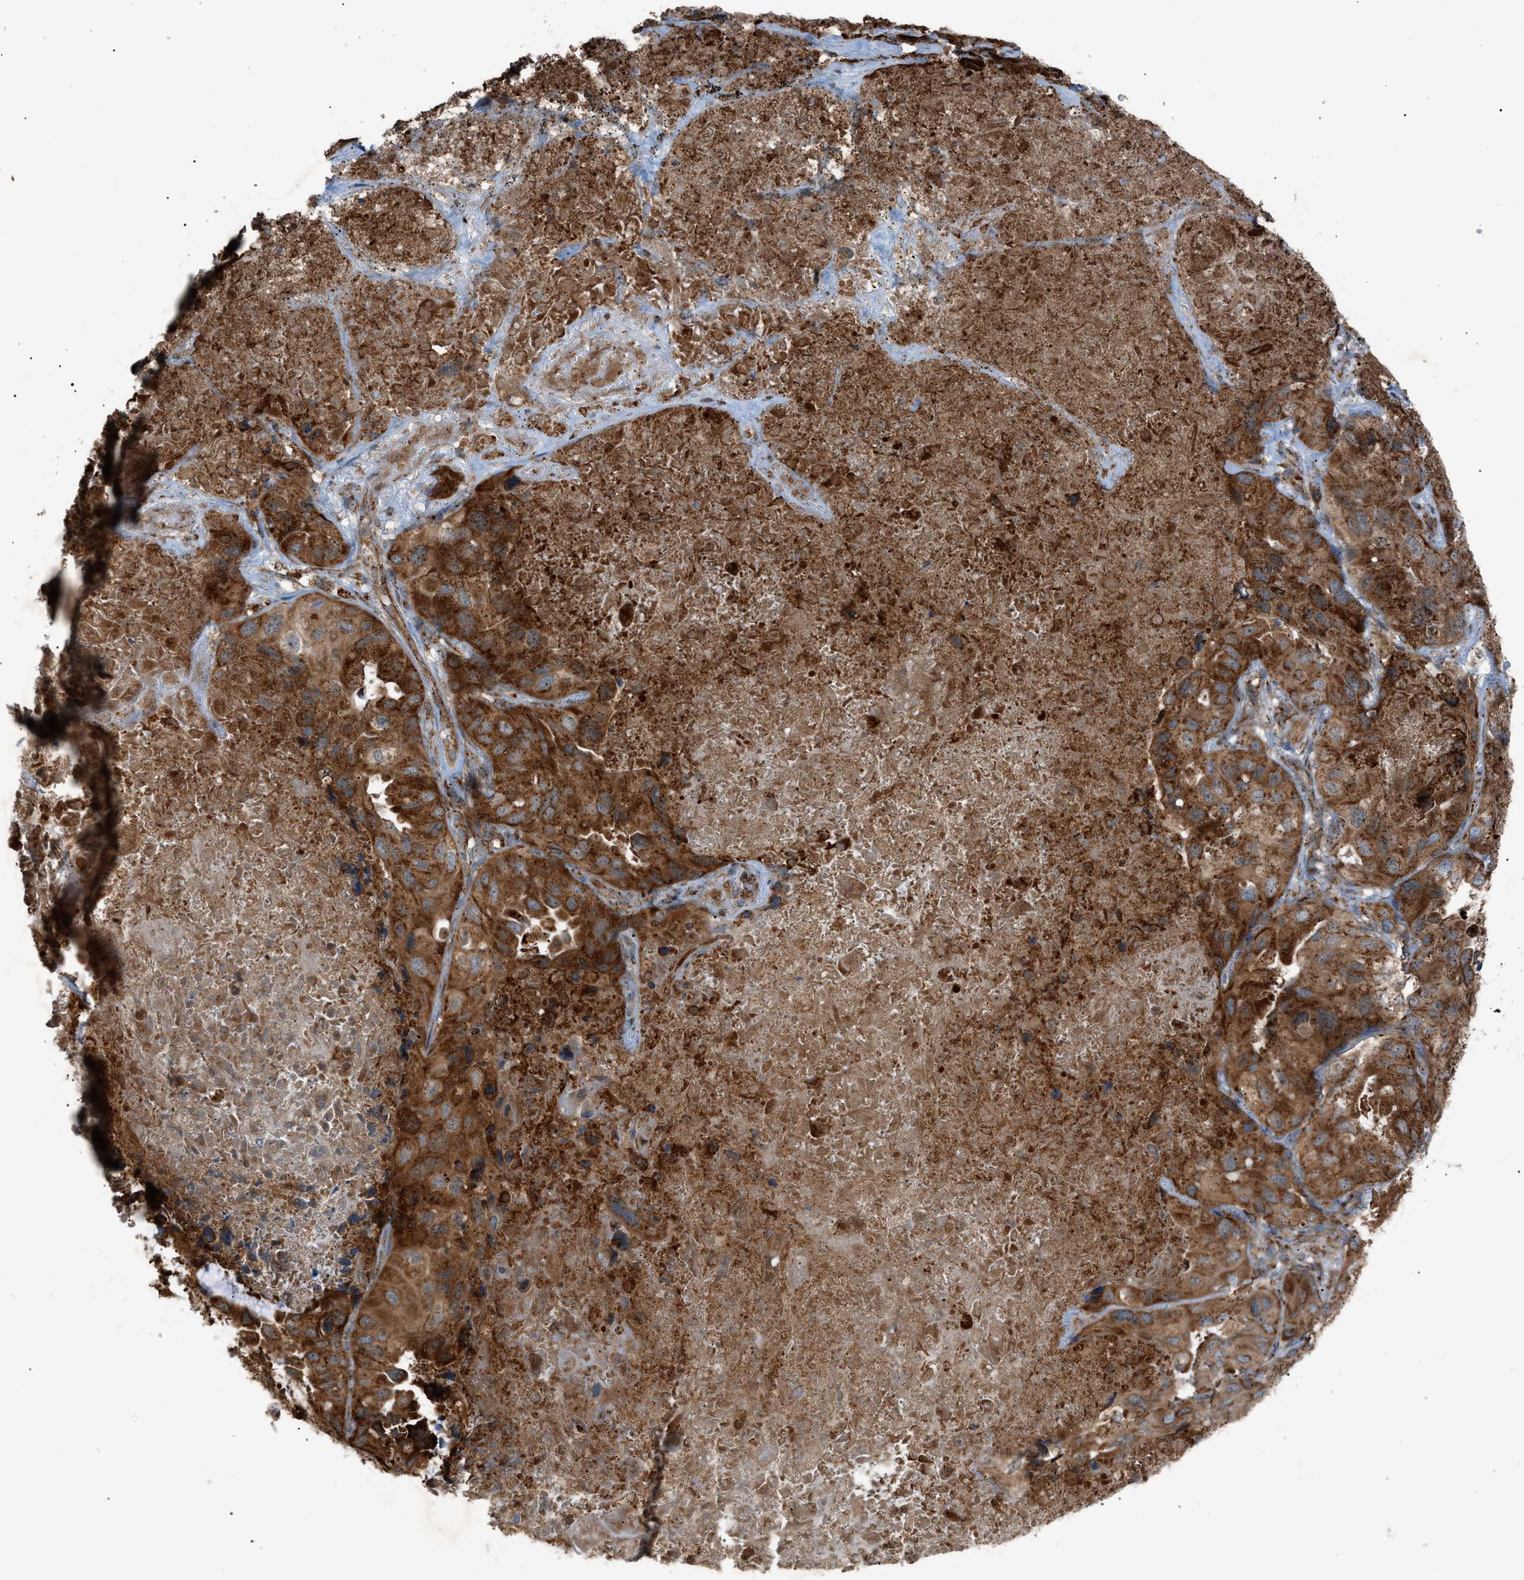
{"staining": {"intensity": "strong", "quantity": ">75%", "location": "cytoplasmic/membranous"}, "tissue": "lung cancer", "cell_type": "Tumor cells", "image_type": "cancer", "snomed": [{"axis": "morphology", "description": "Squamous cell carcinoma, NOS"}, {"axis": "topography", "description": "Lung"}], "caption": "Protein staining demonstrates strong cytoplasmic/membranous staining in about >75% of tumor cells in lung squamous cell carcinoma. (DAB (3,3'-diaminobenzidine) = brown stain, brightfield microscopy at high magnification).", "gene": "C1GALT1C1", "patient": {"sex": "female", "age": 73}}